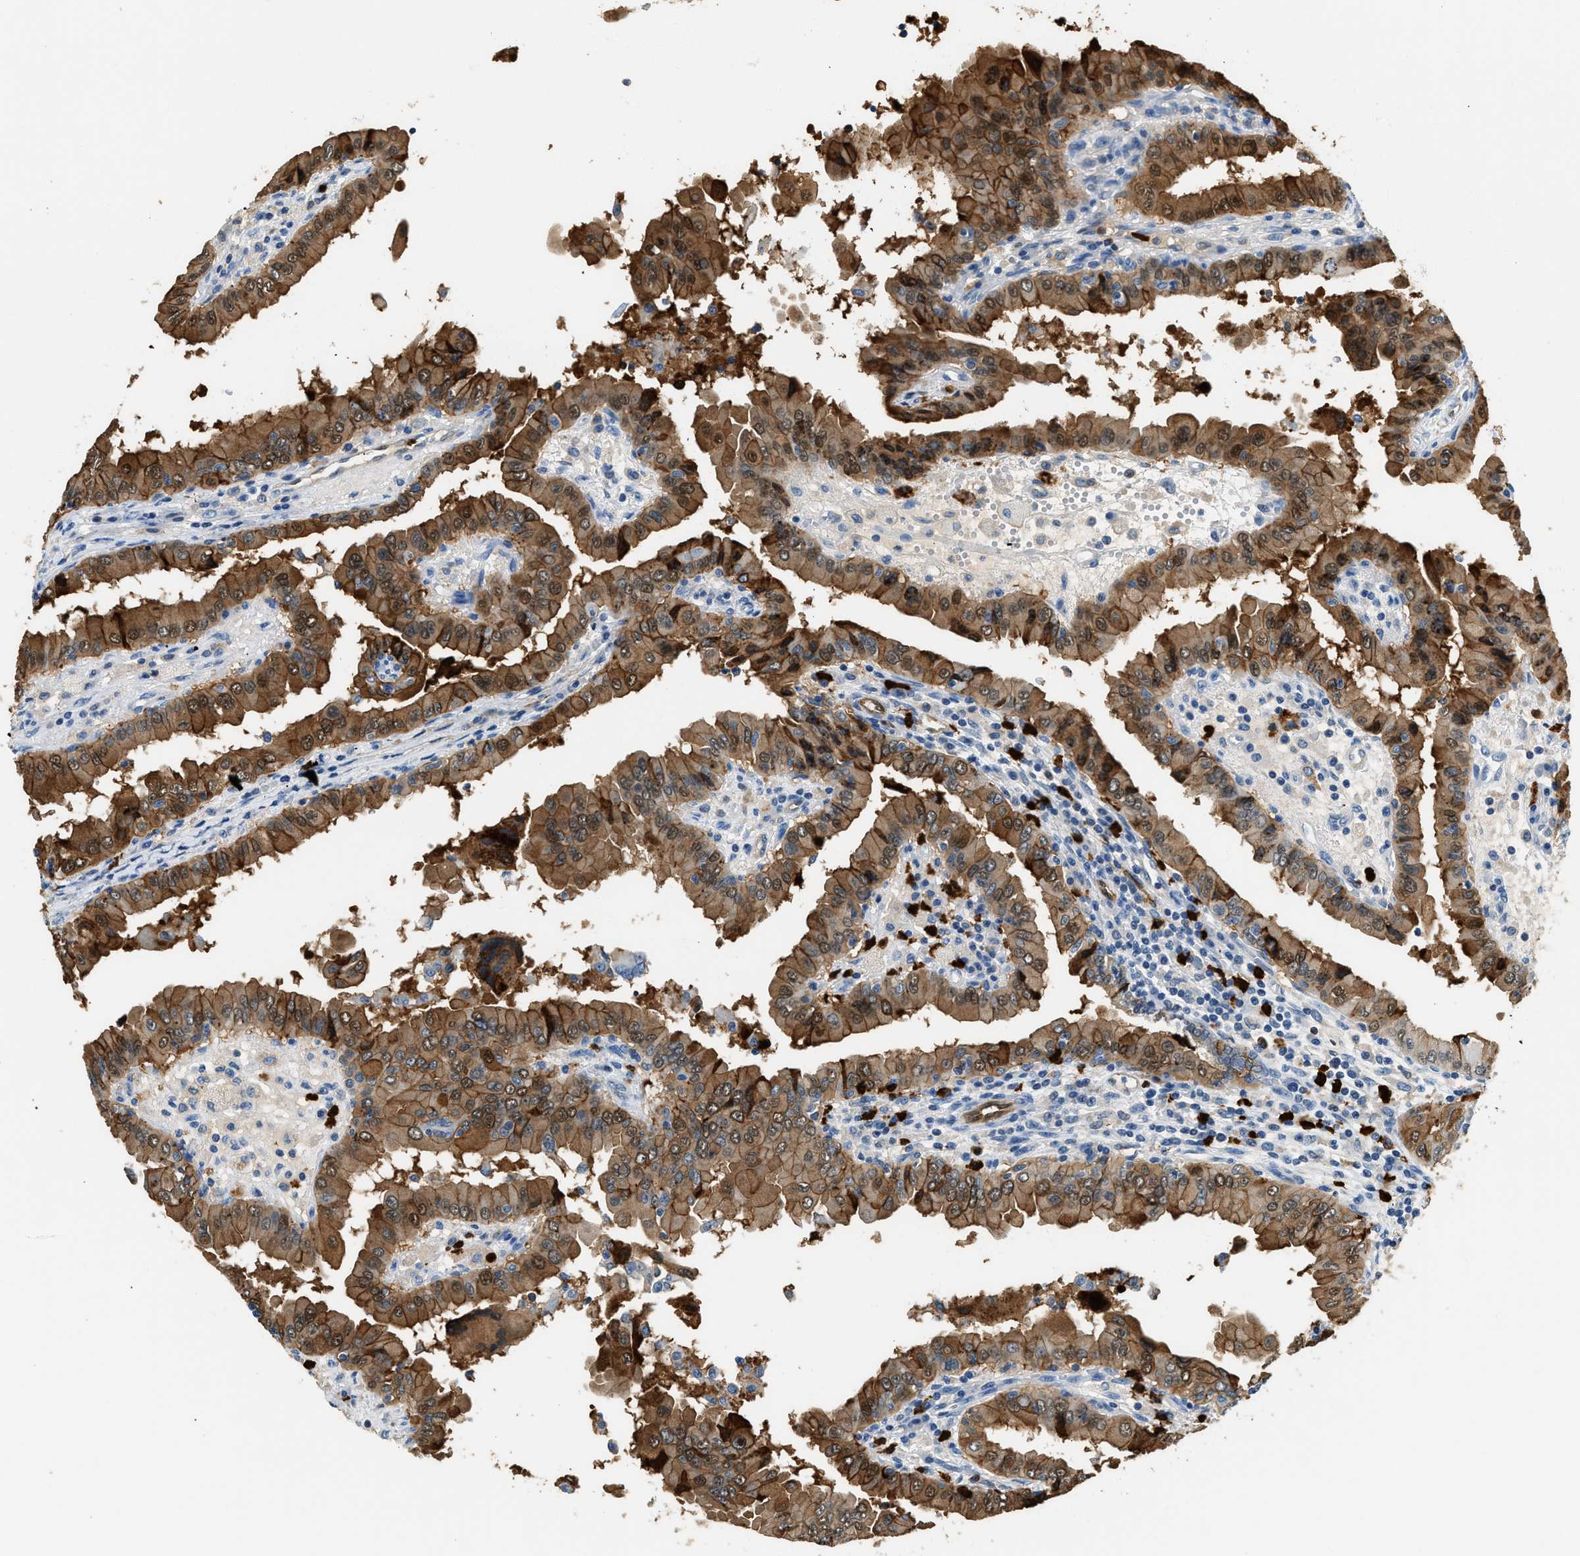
{"staining": {"intensity": "moderate", "quantity": ">75%", "location": "cytoplasmic/membranous"}, "tissue": "thyroid cancer", "cell_type": "Tumor cells", "image_type": "cancer", "snomed": [{"axis": "morphology", "description": "Papillary adenocarcinoma, NOS"}, {"axis": "topography", "description": "Thyroid gland"}], "caption": "Thyroid cancer (papillary adenocarcinoma) was stained to show a protein in brown. There is medium levels of moderate cytoplasmic/membranous positivity in approximately >75% of tumor cells.", "gene": "ANXA3", "patient": {"sex": "male", "age": 33}}